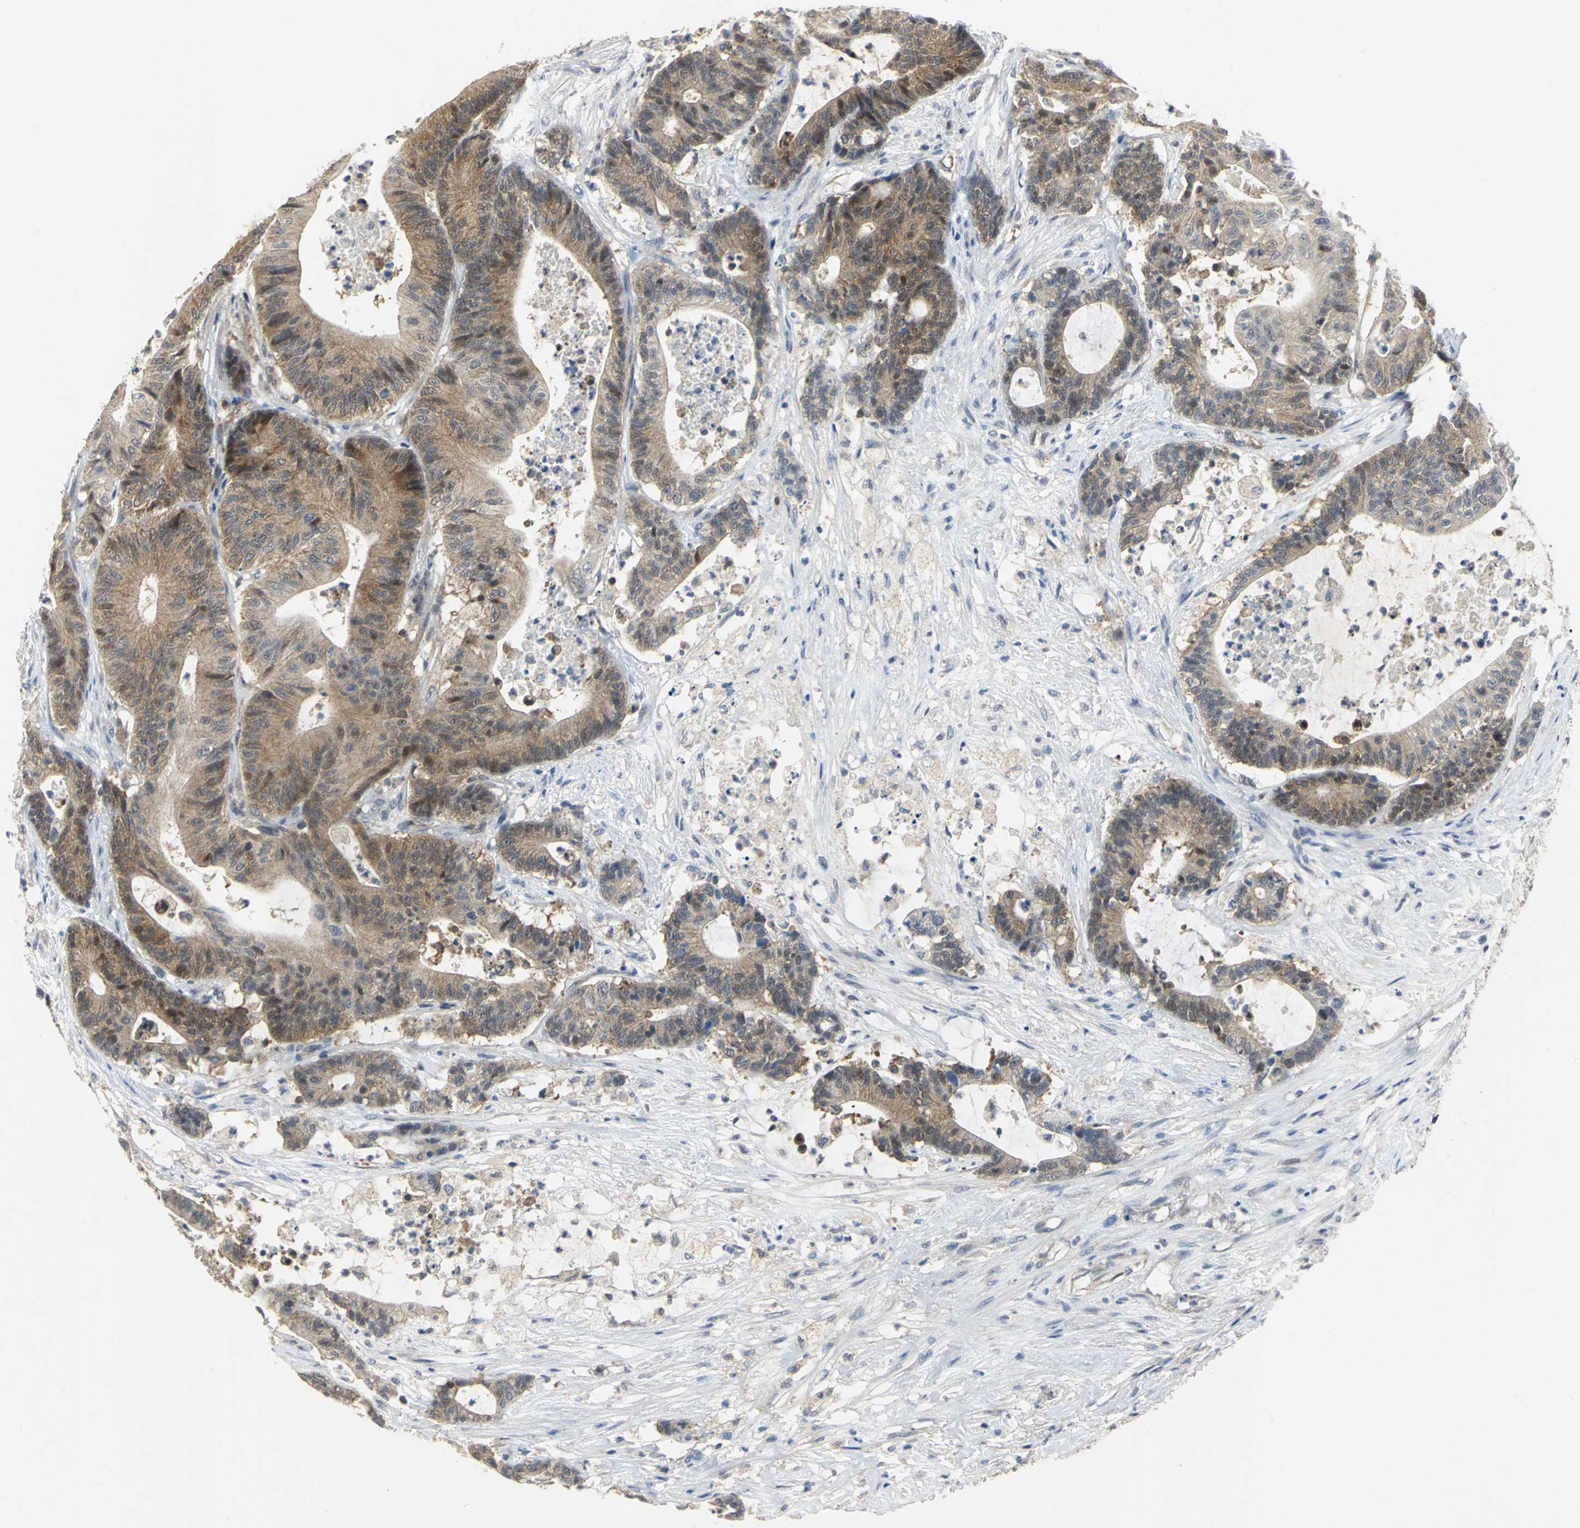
{"staining": {"intensity": "moderate", "quantity": "25%-75%", "location": "cytoplasmic/membranous"}, "tissue": "colorectal cancer", "cell_type": "Tumor cells", "image_type": "cancer", "snomed": [{"axis": "morphology", "description": "Adenocarcinoma, NOS"}, {"axis": "topography", "description": "Colon"}], "caption": "About 25%-75% of tumor cells in human colorectal cancer show moderate cytoplasmic/membranous protein positivity as visualized by brown immunohistochemical staining.", "gene": "PPIA", "patient": {"sex": "female", "age": 84}}